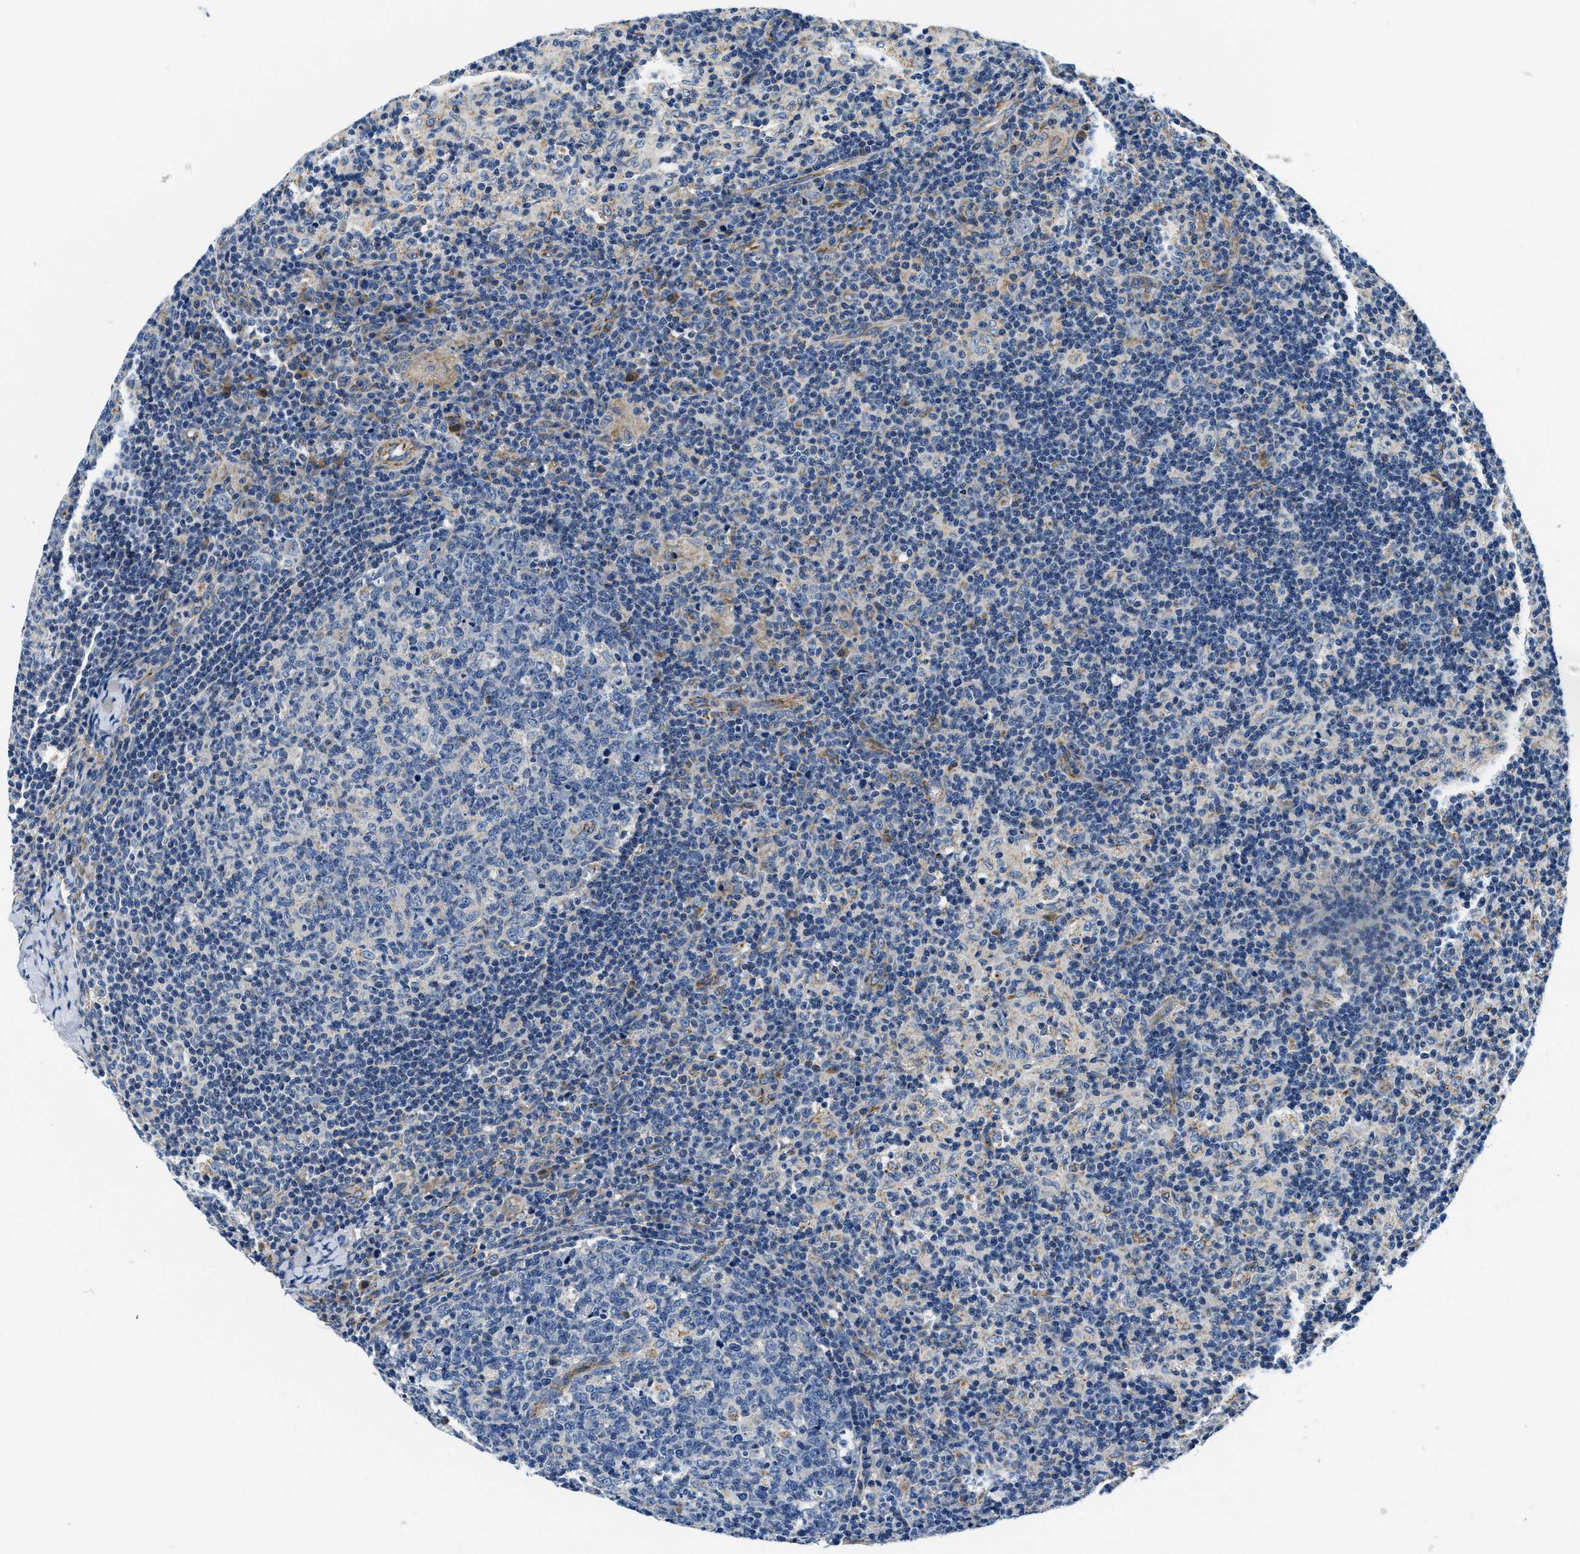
{"staining": {"intensity": "negative", "quantity": "none", "location": "none"}, "tissue": "lymph node", "cell_type": "Germinal center cells", "image_type": "normal", "snomed": [{"axis": "morphology", "description": "Normal tissue, NOS"}, {"axis": "morphology", "description": "Inflammation, NOS"}, {"axis": "topography", "description": "Lymph node"}], "caption": "Immunohistochemical staining of normal human lymph node exhibits no significant staining in germinal center cells. (DAB (3,3'-diaminobenzidine) immunohistochemistry, high magnification).", "gene": "SAMD4B", "patient": {"sex": "male", "age": 55}}